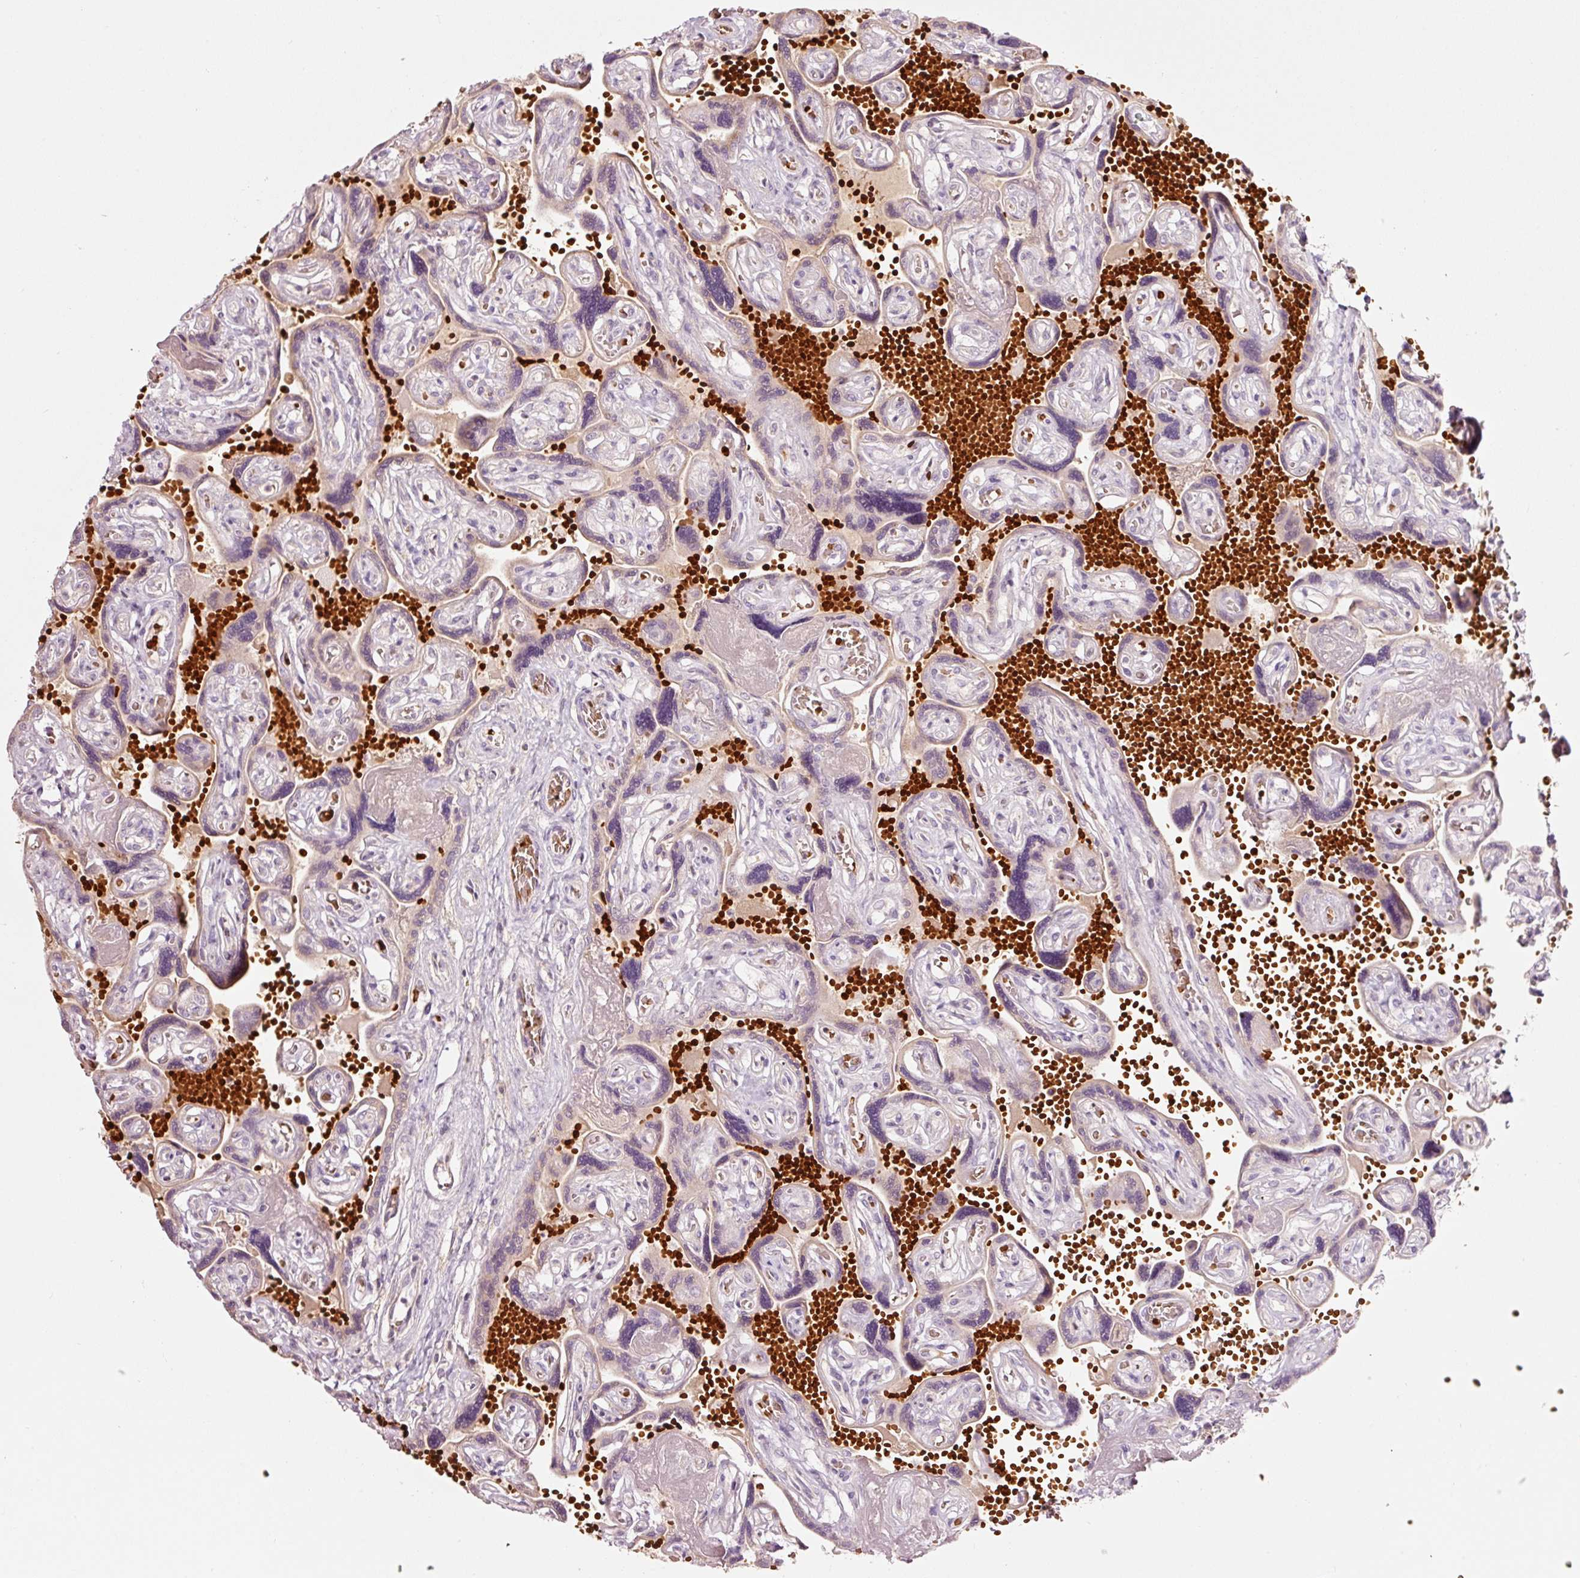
{"staining": {"intensity": "weak", "quantity": "<25%", "location": "cytoplasmic/membranous"}, "tissue": "placenta", "cell_type": "Trophoblastic cells", "image_type": "normal", "snomed": [{"axis": "morphology", "description": "Normal tissue, NOS"}, {"axis": "topography", "description": "Placenta"}], "caption": "A micrograph of human placenta is negative for staining in trophoblastic cells. (Stains: DAB immunohistochemistry with hematoxylin counter stain, Microscopy: brightfield microscopy at high magnification).", "gene": "LDHAL6B", "patient": {"sex": "female", "age": 32}}